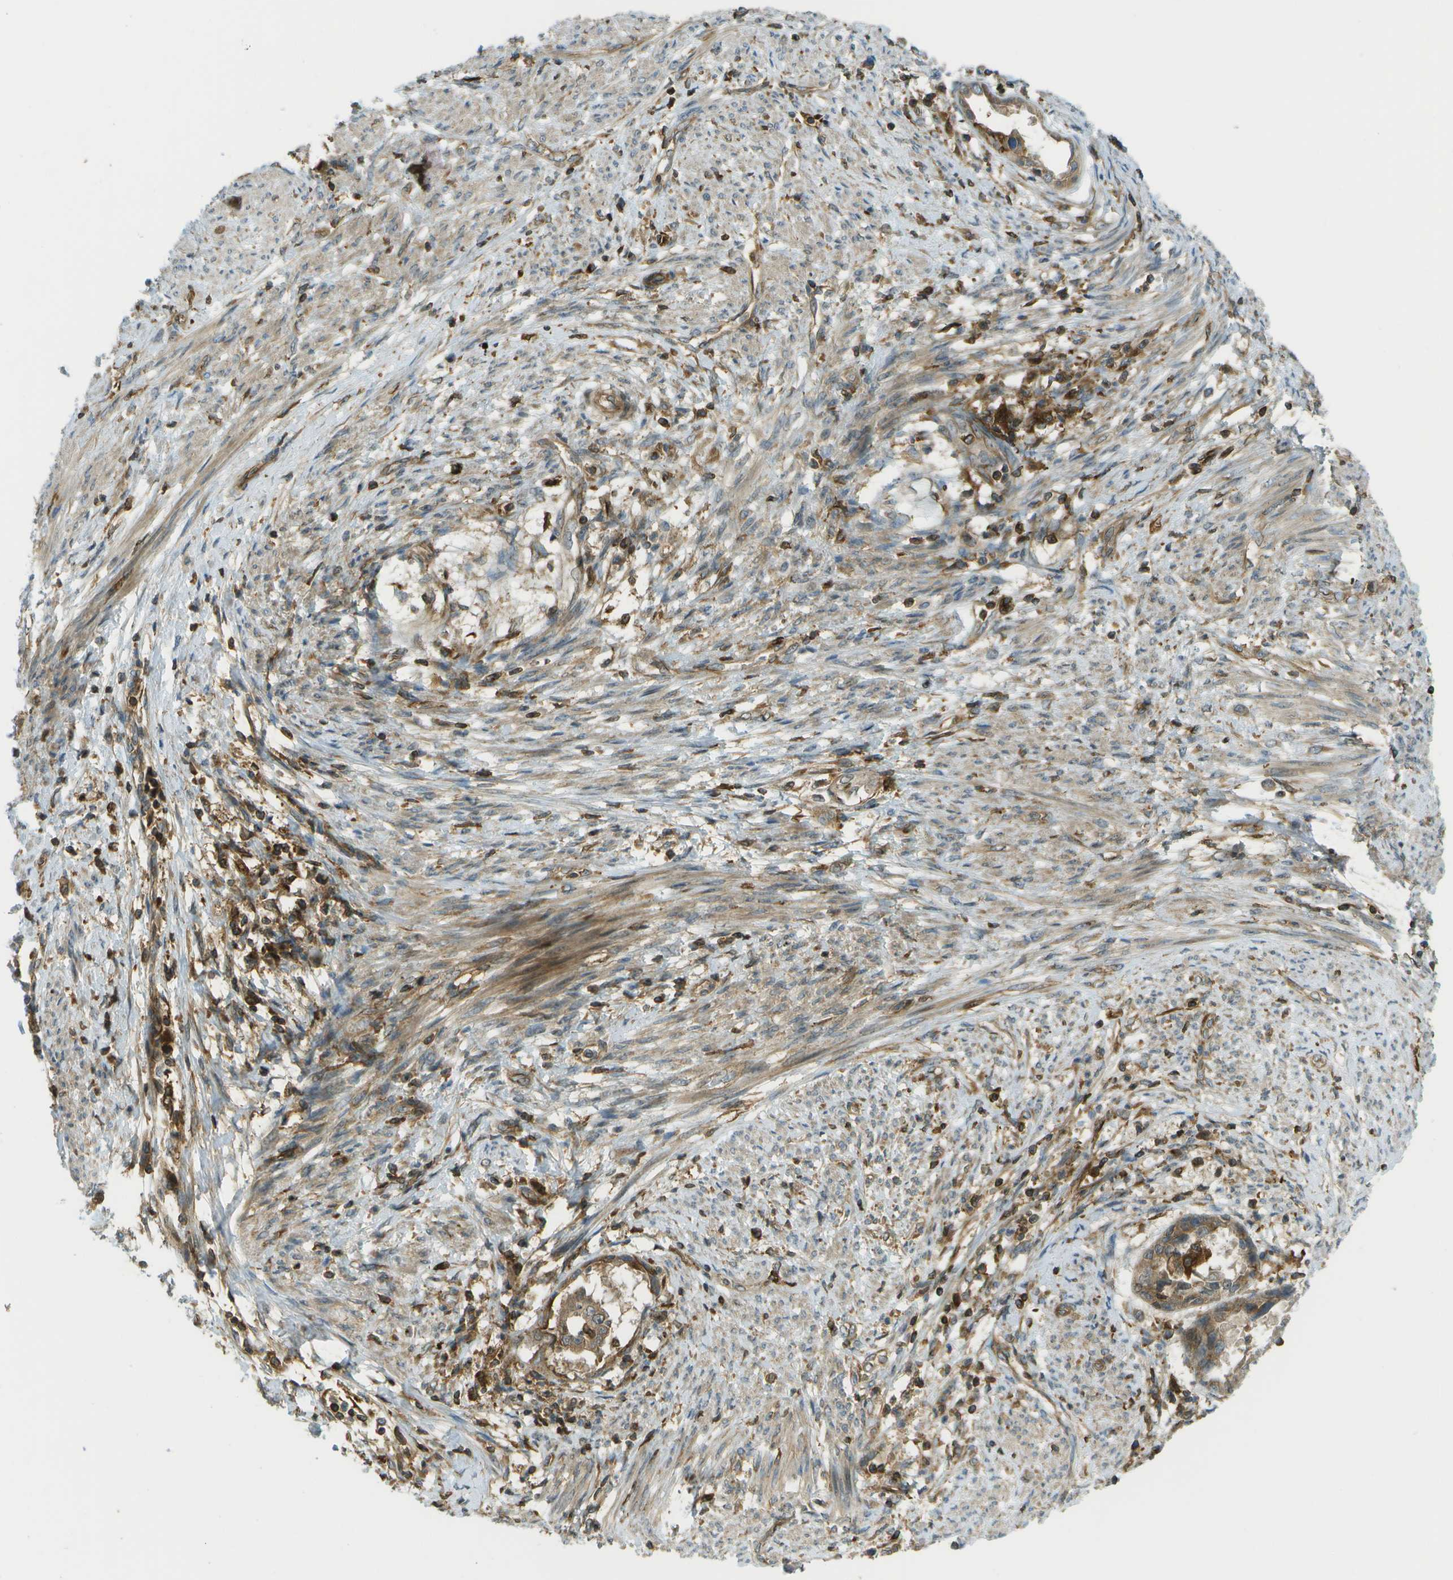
{"staining": {"intensity": "weak", "quantity": ">75%", "location": "cytoplasmic/membranous"}, "tissue": "endometrial cancer", "cell_type": "Tumor cells", "image_type": "cancer", "snomed": [{"axis": "morphology", "description": "Adenocarcinoma, NOS"}, {"axis": "topography", "description": "Endometrium"}], "caption": "The photomicrograph demonstrates immunohistochemical staining of endometrial cancer. There is weak cytoplasmic/membranous expression is present in approximately >75% of tumor cells. (IHC, brightfield microscopy, high magnification).", "gene": "TMTC1", "patient": {"sex": "female", "age": 85}}